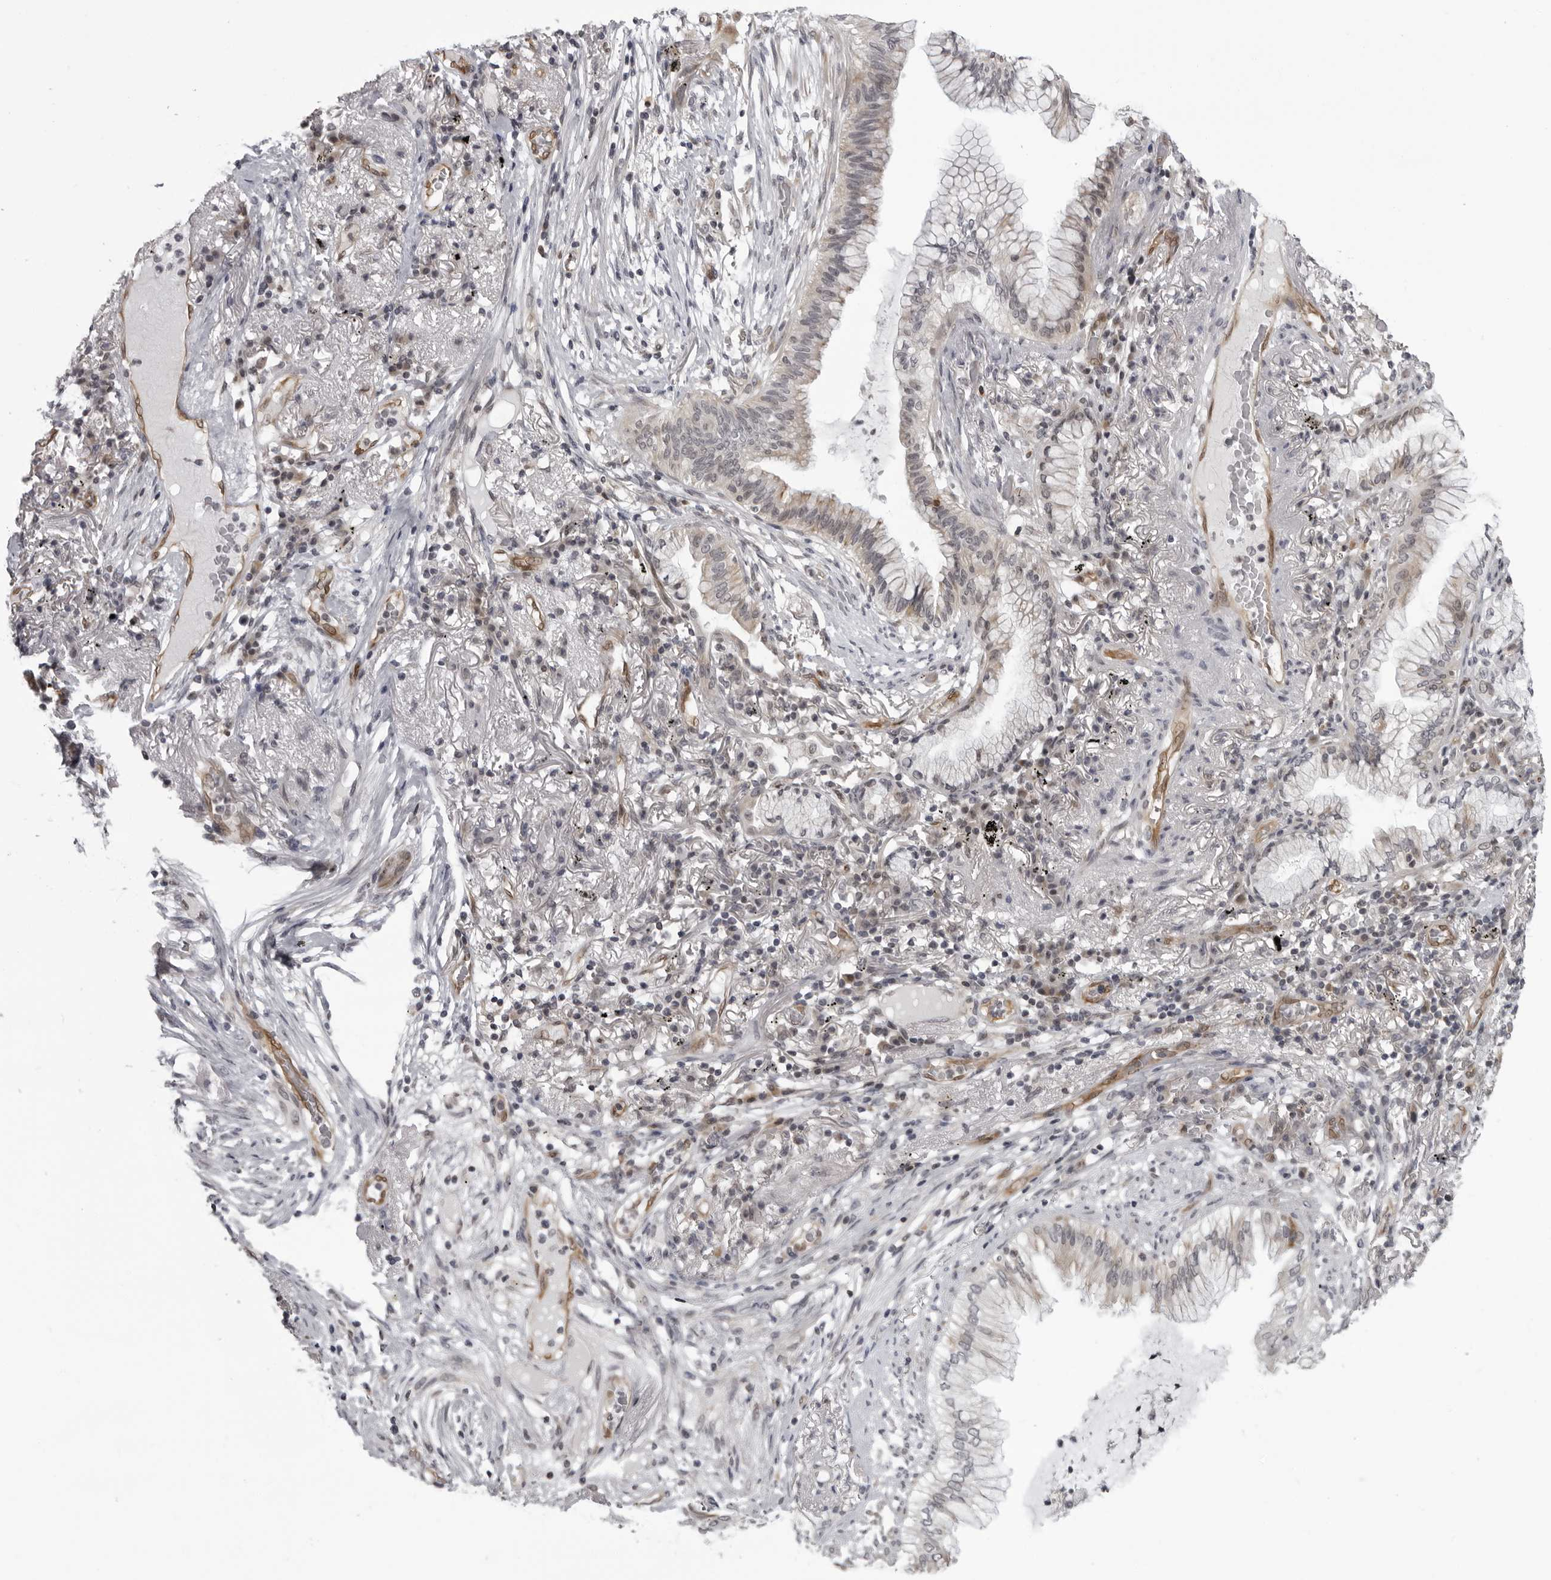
{"staining": {"intensity": "weak", "quantity": "<25%", "location": "nuclear"}, "tissue": "lung cancer", "cell_type": "Tumor cells", "image_type": "cancer", "snomed": [{"axis": "morphology", "description": "Adenocarcinoma, NOS"}, {"axis": "topography", "description": "Lung"}], "caption": "DAB immunohistochemical staining of lung cancer (adenocarcinoma) exhibits no significant positivity in tumor cells.", "gene": "MAPK12", "patient": {"sex": "female", "age": 70}}